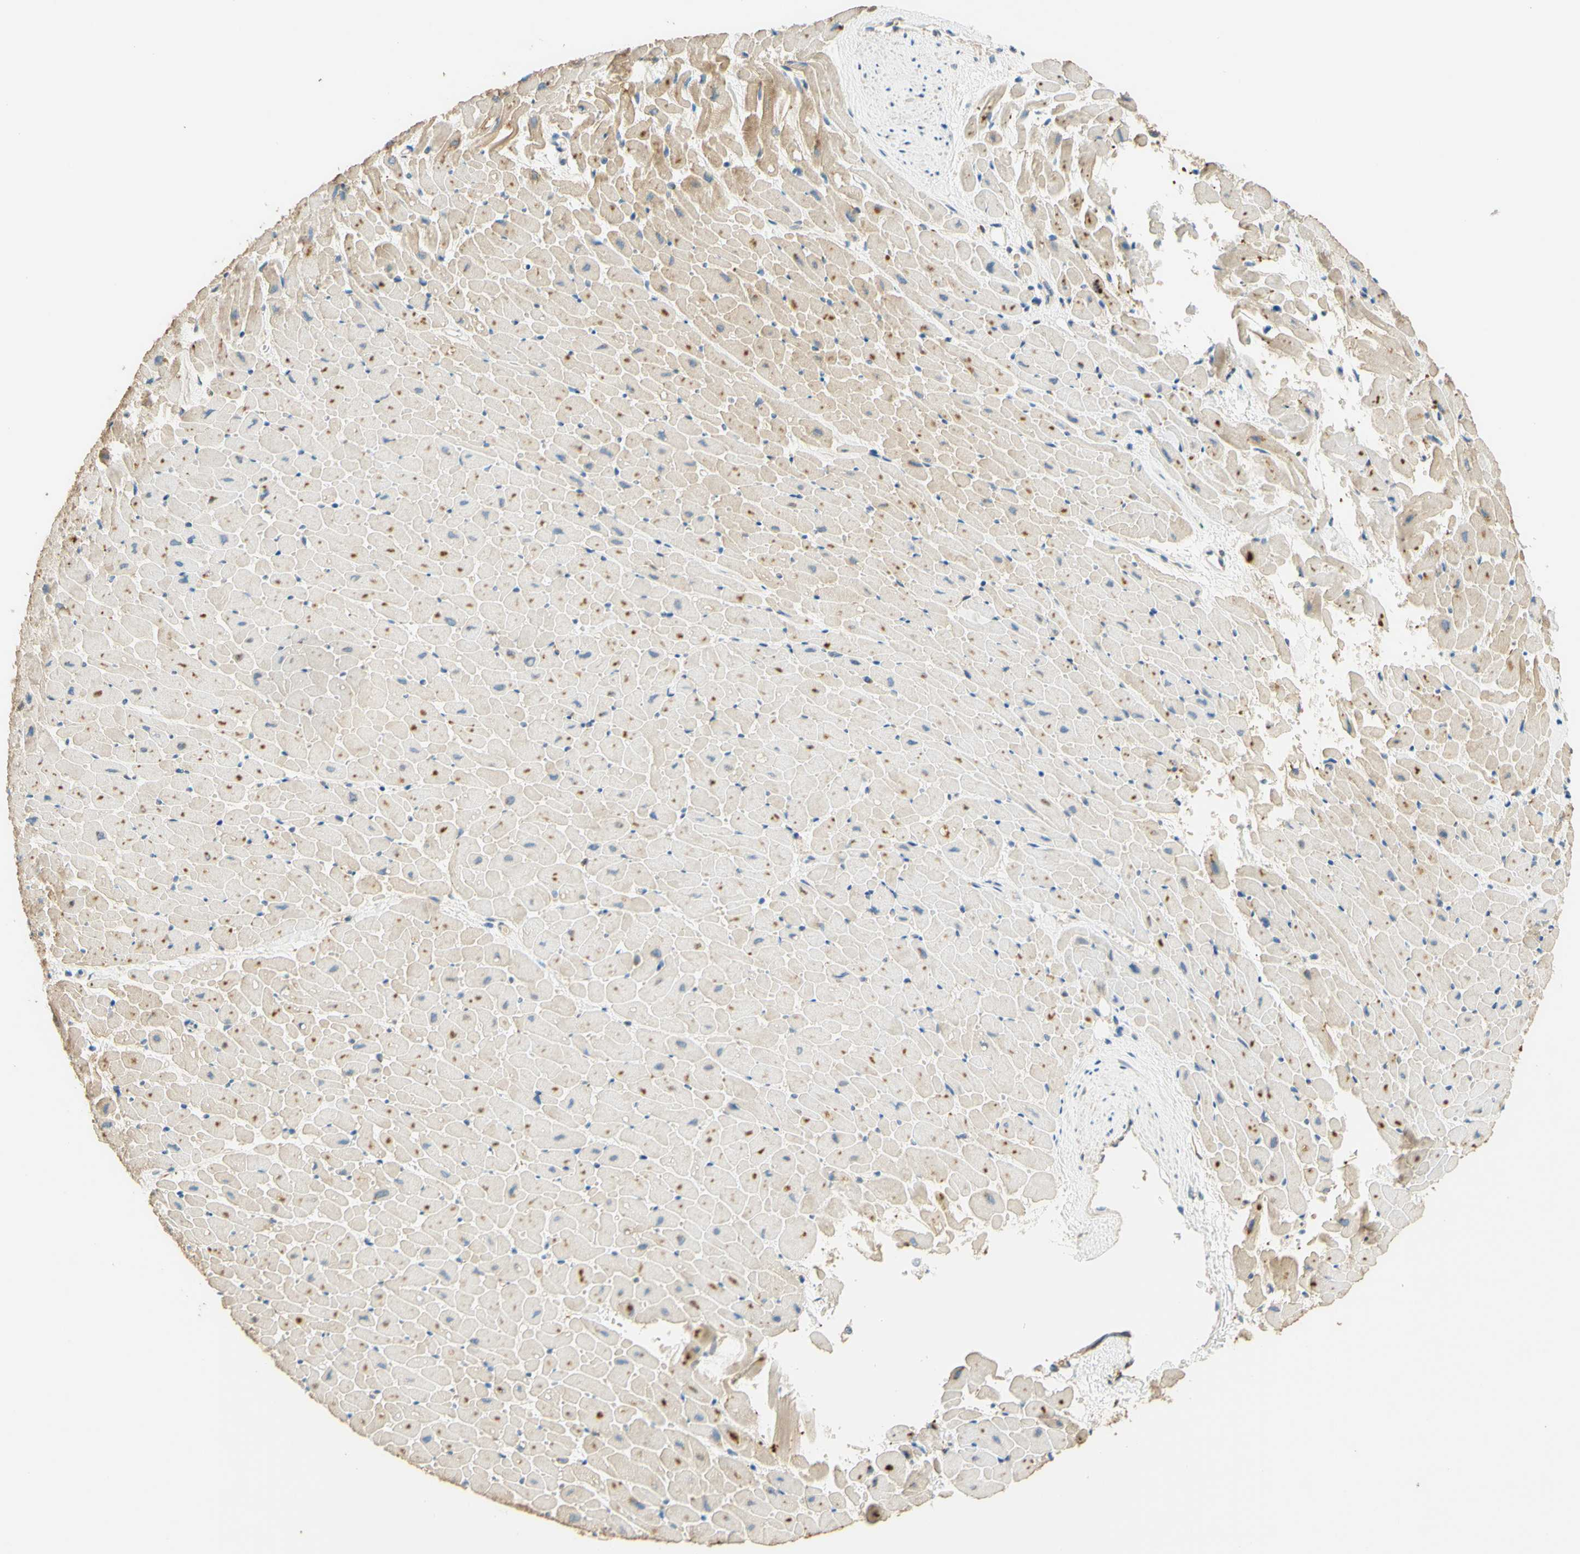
{"staining": {"intensity": "moderate", "quantity": "25%-75%", "location": "cytoplasmic/membranous"}, "tissue": "heart muscle", "cell_type": "Cardiomyocytes", "image_type": "normal", "snomed": [{"axis": "morphology", "description": "Normal tissue, NOS"}, {"axis": "topography", "description": "Heart"}], "caption": "High-magnification brightfield microscopy of normal heart muscle stained with DAB (3,3'-diaminobenzidine) (brown) and counterstained with hematoxylin (blue). cardiomyocytes exhibit moderate cytoplasmic/membranous positivity is appreciated in about25%-75% of cells. (DAB = brown stain, brightfield microscopy at high magnification).", "gene": "ENTREP2", "patient": {"sex": "male", "age": 45}}